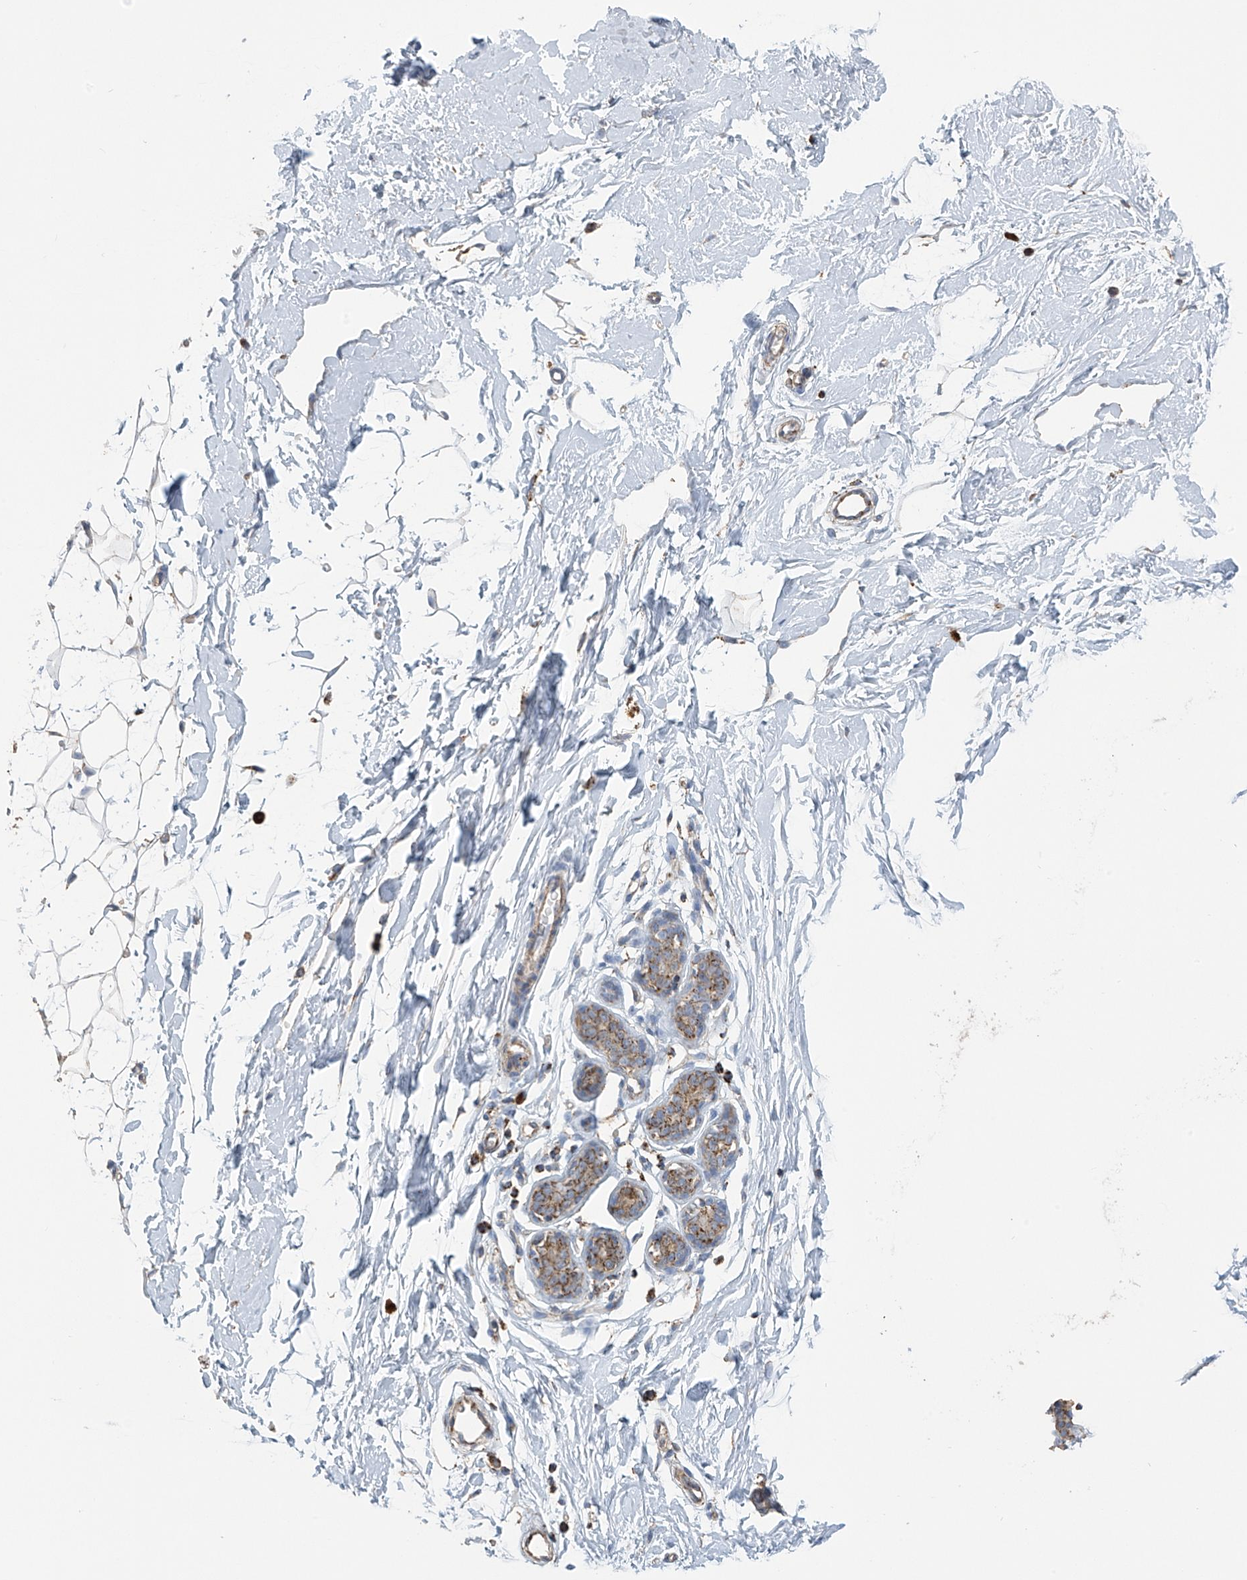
{"staining": {"intensity": "weak", "quantity": "<25%", "location": "cytoplasmic/membranous"}, "tissue": "adipose tissue", "cell_type": "Adipocytes", "image_type": "normal", "snomed": [{"axis": "morphology", "description": "Normal tissue, NOS"}, {"axis": "topography", "description": "Breast"}], "caption": "Immunohistochemistry (IHC) histopathology image of normal human adipose tissue stained for a protein (brown), which displays no staining in adipocytes.", "gene": "PNPT1", "patient": {"sex": "female", "age": 23}}